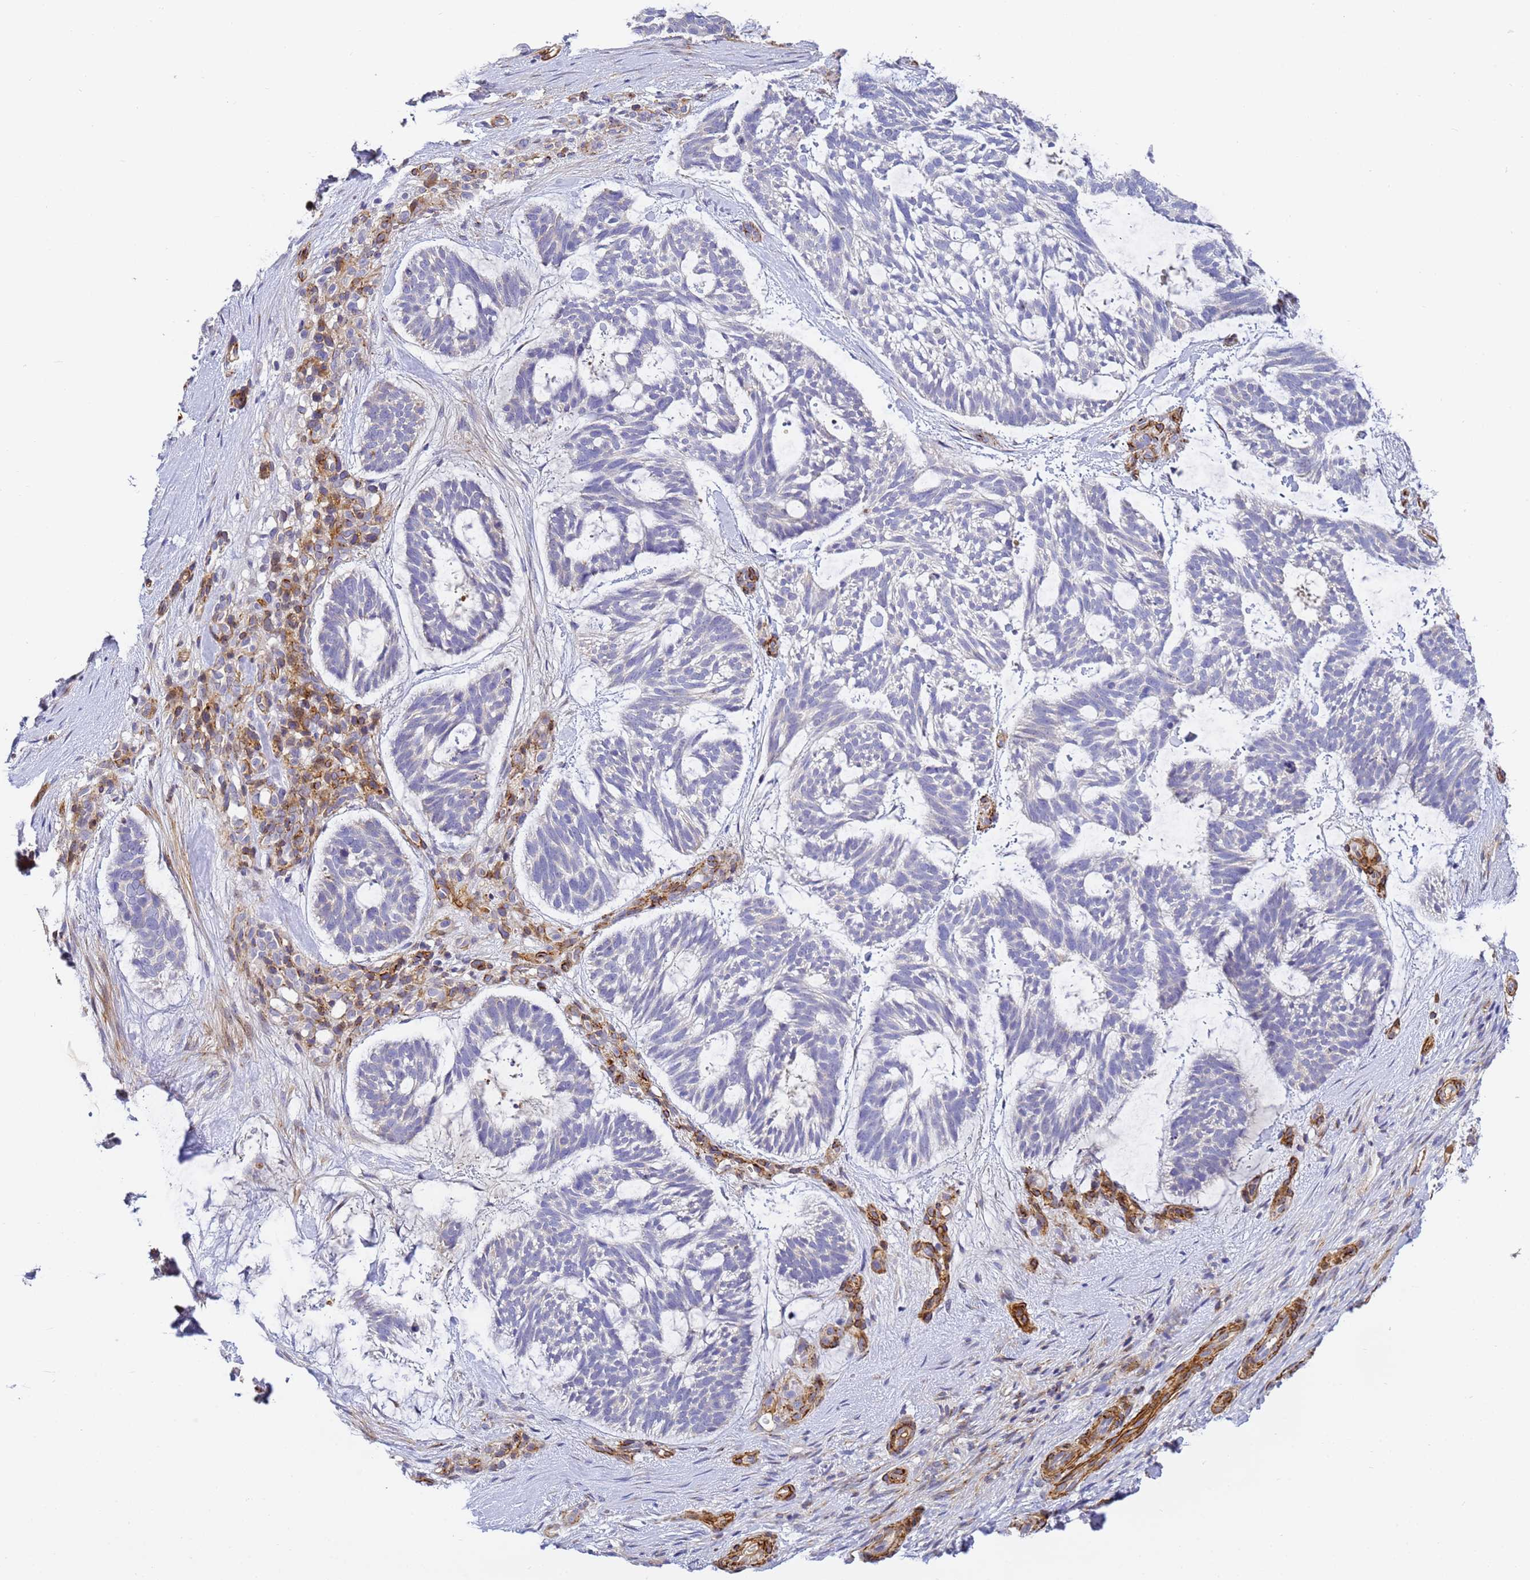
{"staining": {"intensity": "negative", "quantity": "none", "location": "none"}, "tissue": "skin cancer", "cell_type": "Tumor cells", "image_type": "cancer", "snomed": [{"axis": "morphology", "description": "Basal cell carcinoma"}, {"axis": "topography", "description": "Skin"}], "caption": "Immunohistochemical staining of human basal cell carcinoma (skin) demonstrates no significant staining in tumor cells.", "gene": "CFH", "patient": {"sex": "male", "age": 88}}